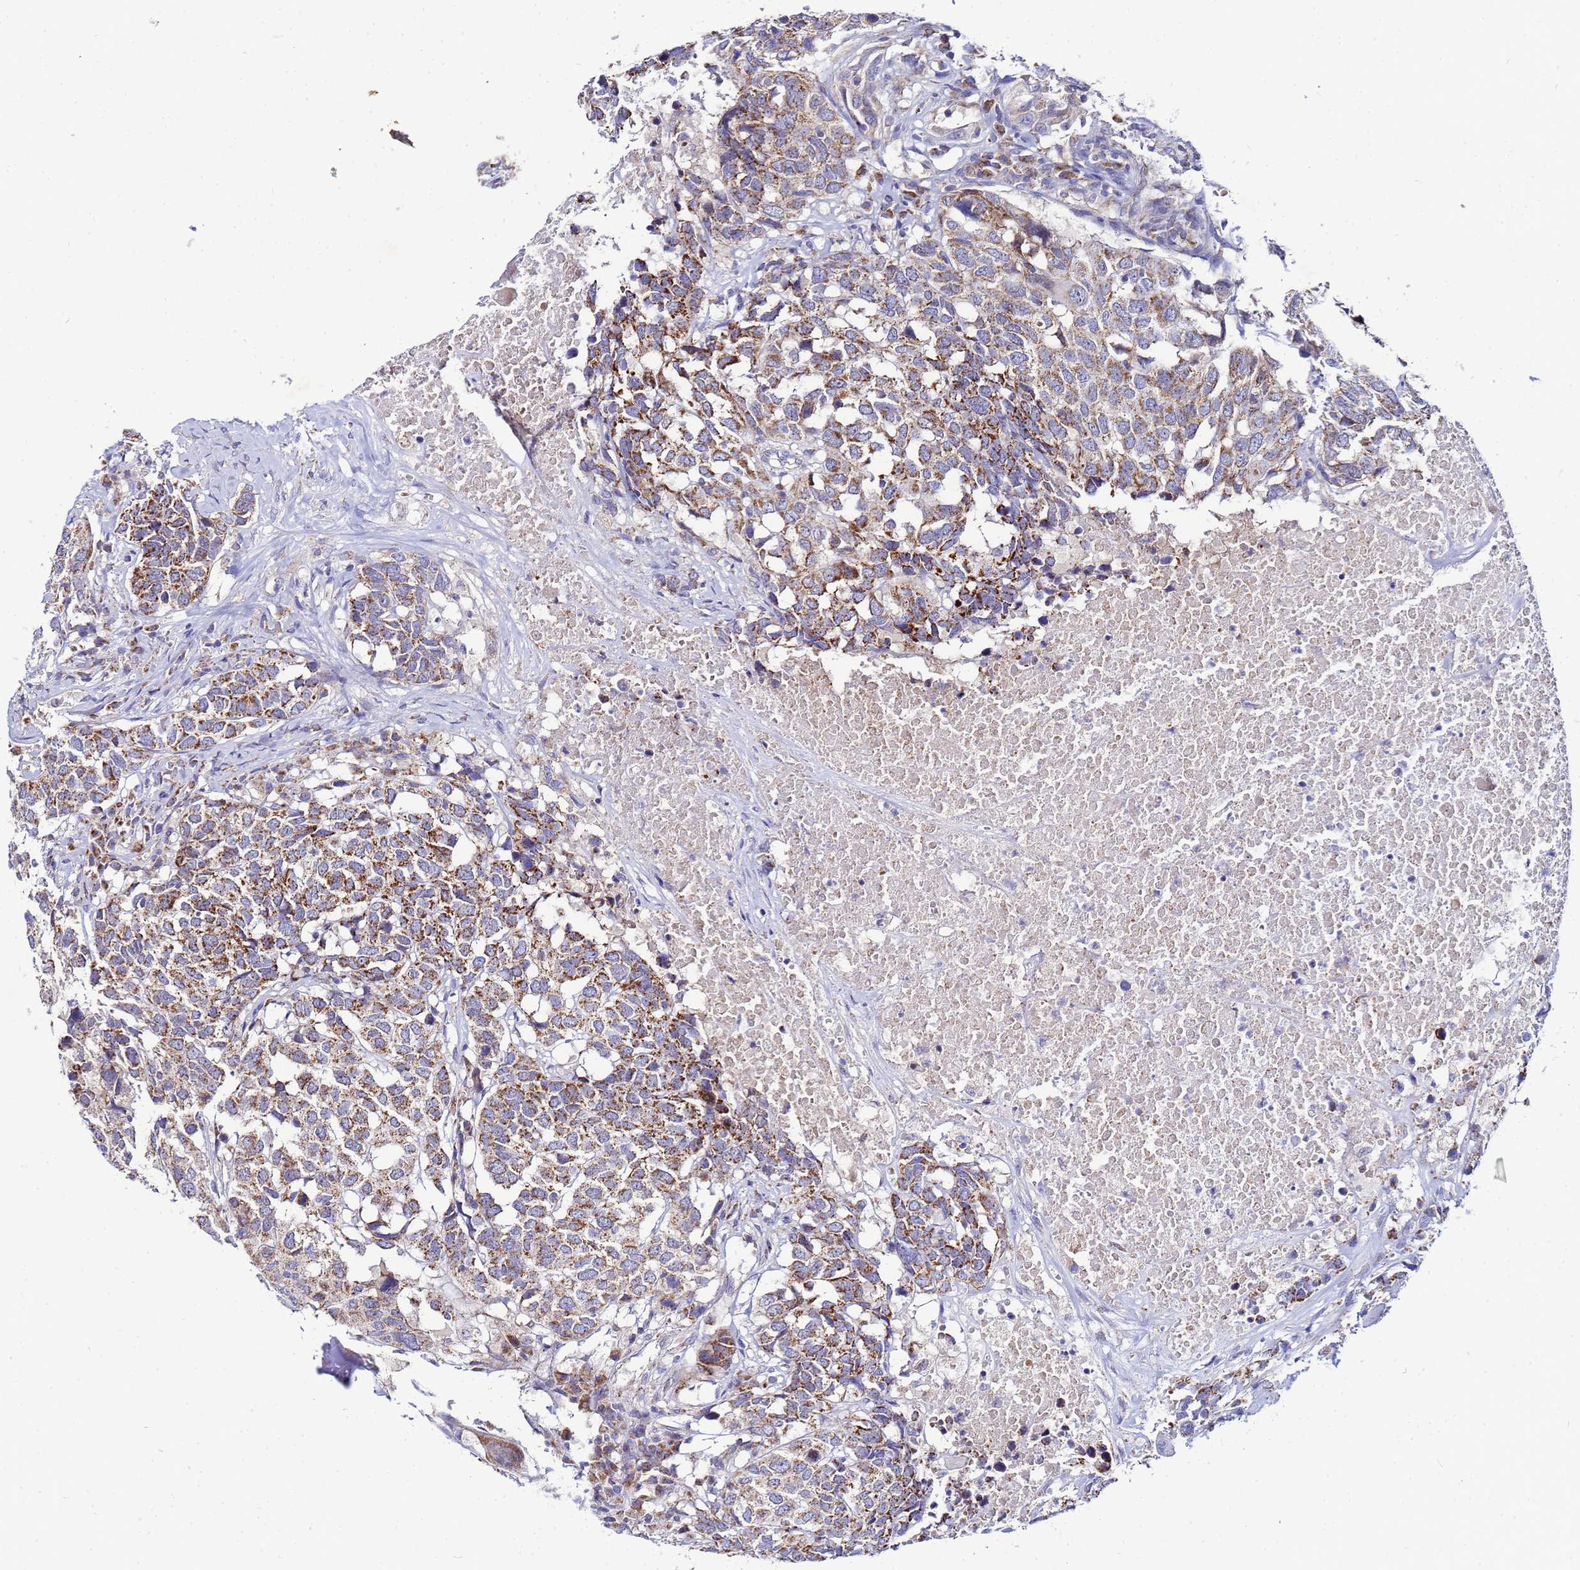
{"staining": {"intensity": "moderate", "quantity": ">75%", "location": "cytoplasmic/membranous"}, "tissue": "head and neck cancer", "cell_type": "Tumor cells", "image_type": "cancer", "snomed": [{"axis": "morphology", "description": "Squamous cell carcinoma, NOS"}, {"axis": "topography", "description": "Head-Neck"}], "caption": "DAB (3,3'-diaminobenzidine) immunohistochemical staining of head and neck cancer (squamous cell carcinoma) displays moderate cytoplasmic/membranous protein expression in about >75% of tumor cells.", "gene": "FAHD2A", "patient": {"sex": "male", "age": 66}}